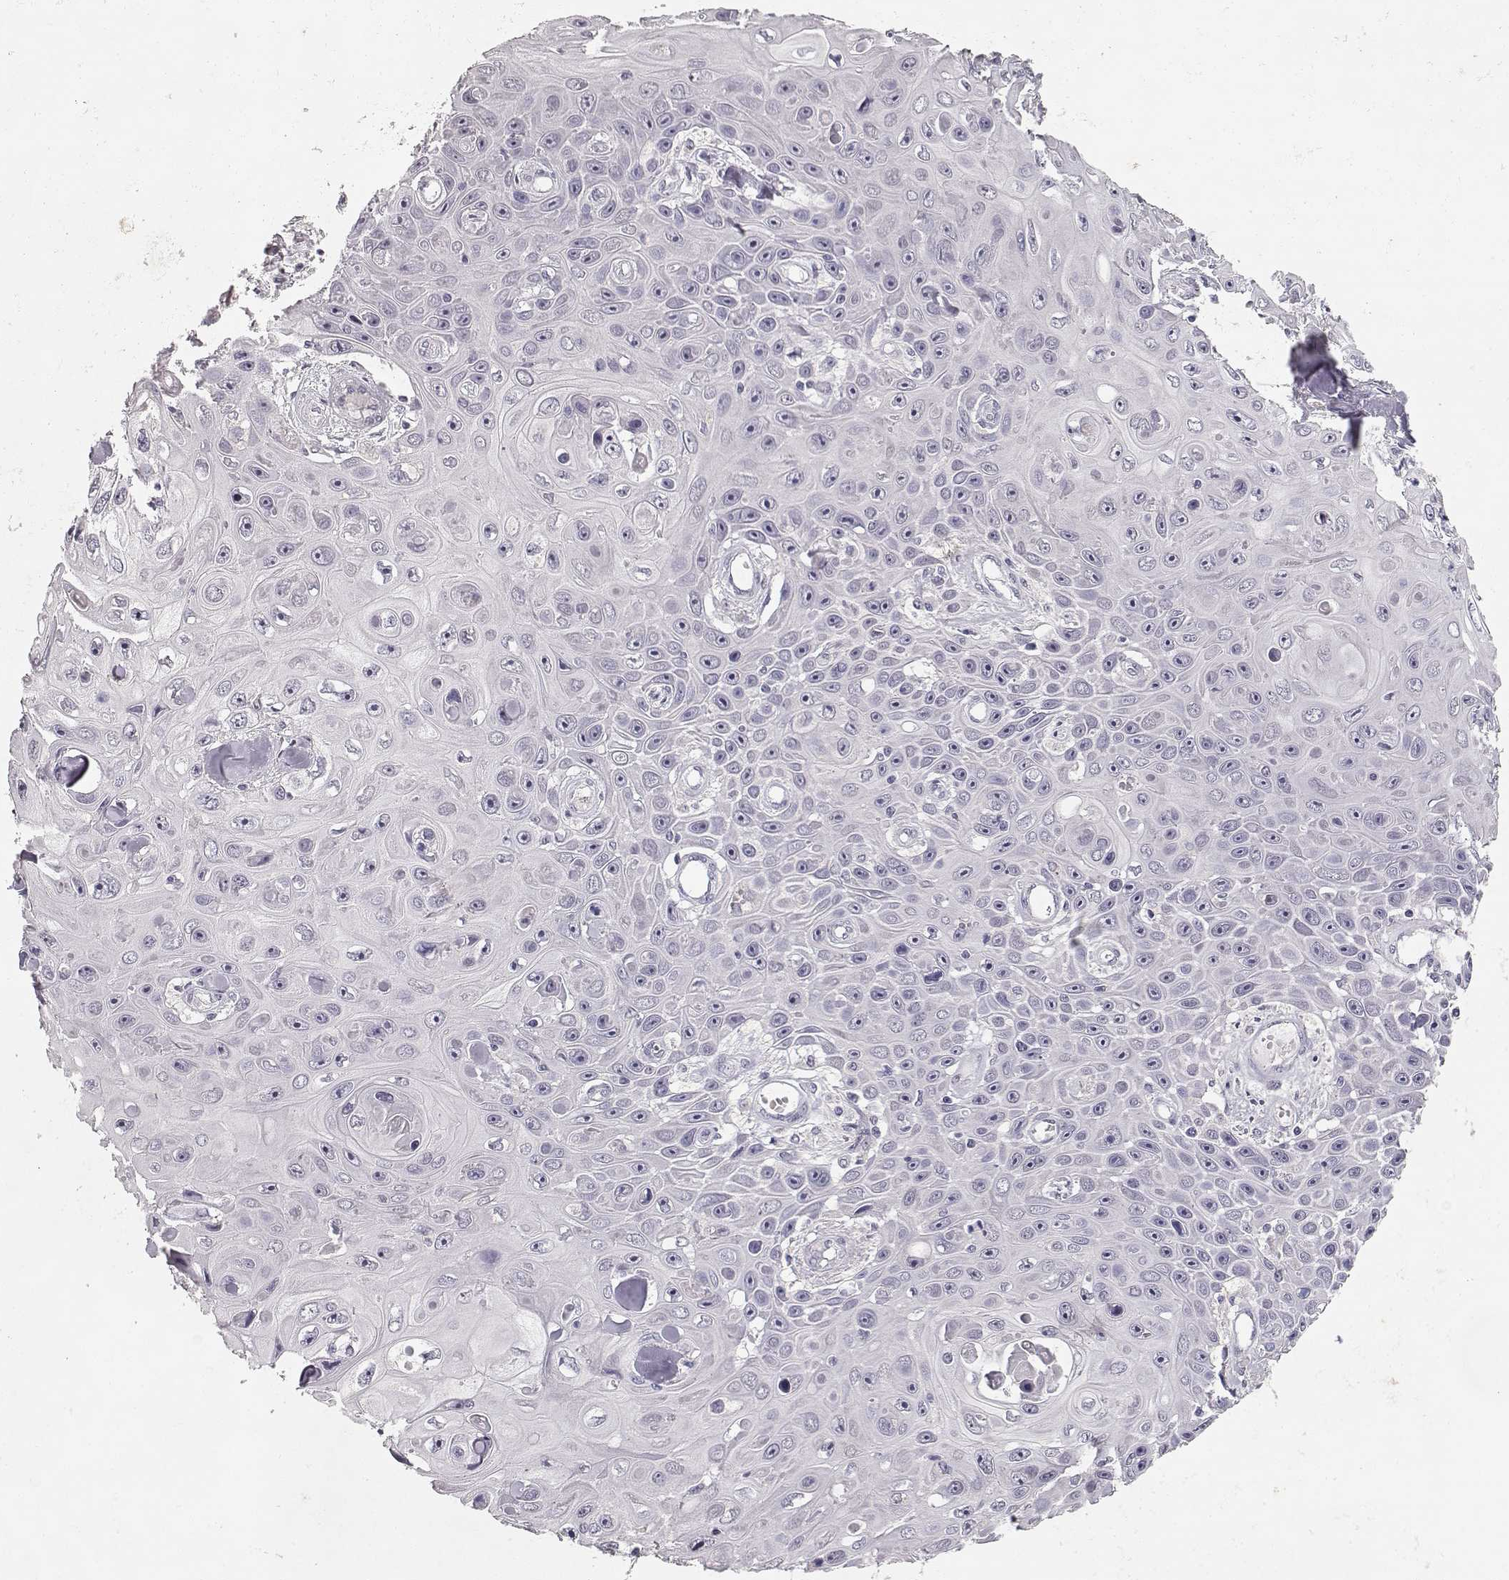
{"staining": {"intensity": "negative", "quantity": "none", "location": "none"}, "tissue": "skin cancer", "cell_type": "Tumor cells", "image_type": "cancer", "snomed": [{"axis": "morphology", "description": "Squamous cell carcinoma, NOS"}, {"axis": "topography", "description": "Skin"}], "caption": "Immunohistochemistry (IHC) photomicrograph of neoplastic tissue: squamous cell carcinoma (skin) stained with DAB (3,3'-diaminobenzidine) shows no significant protein expression in tumor cells. (IHC, brightfield microscopy, high magnification).", "gene": "TPH2", "patient": {"sex": "male", "age": 82}}